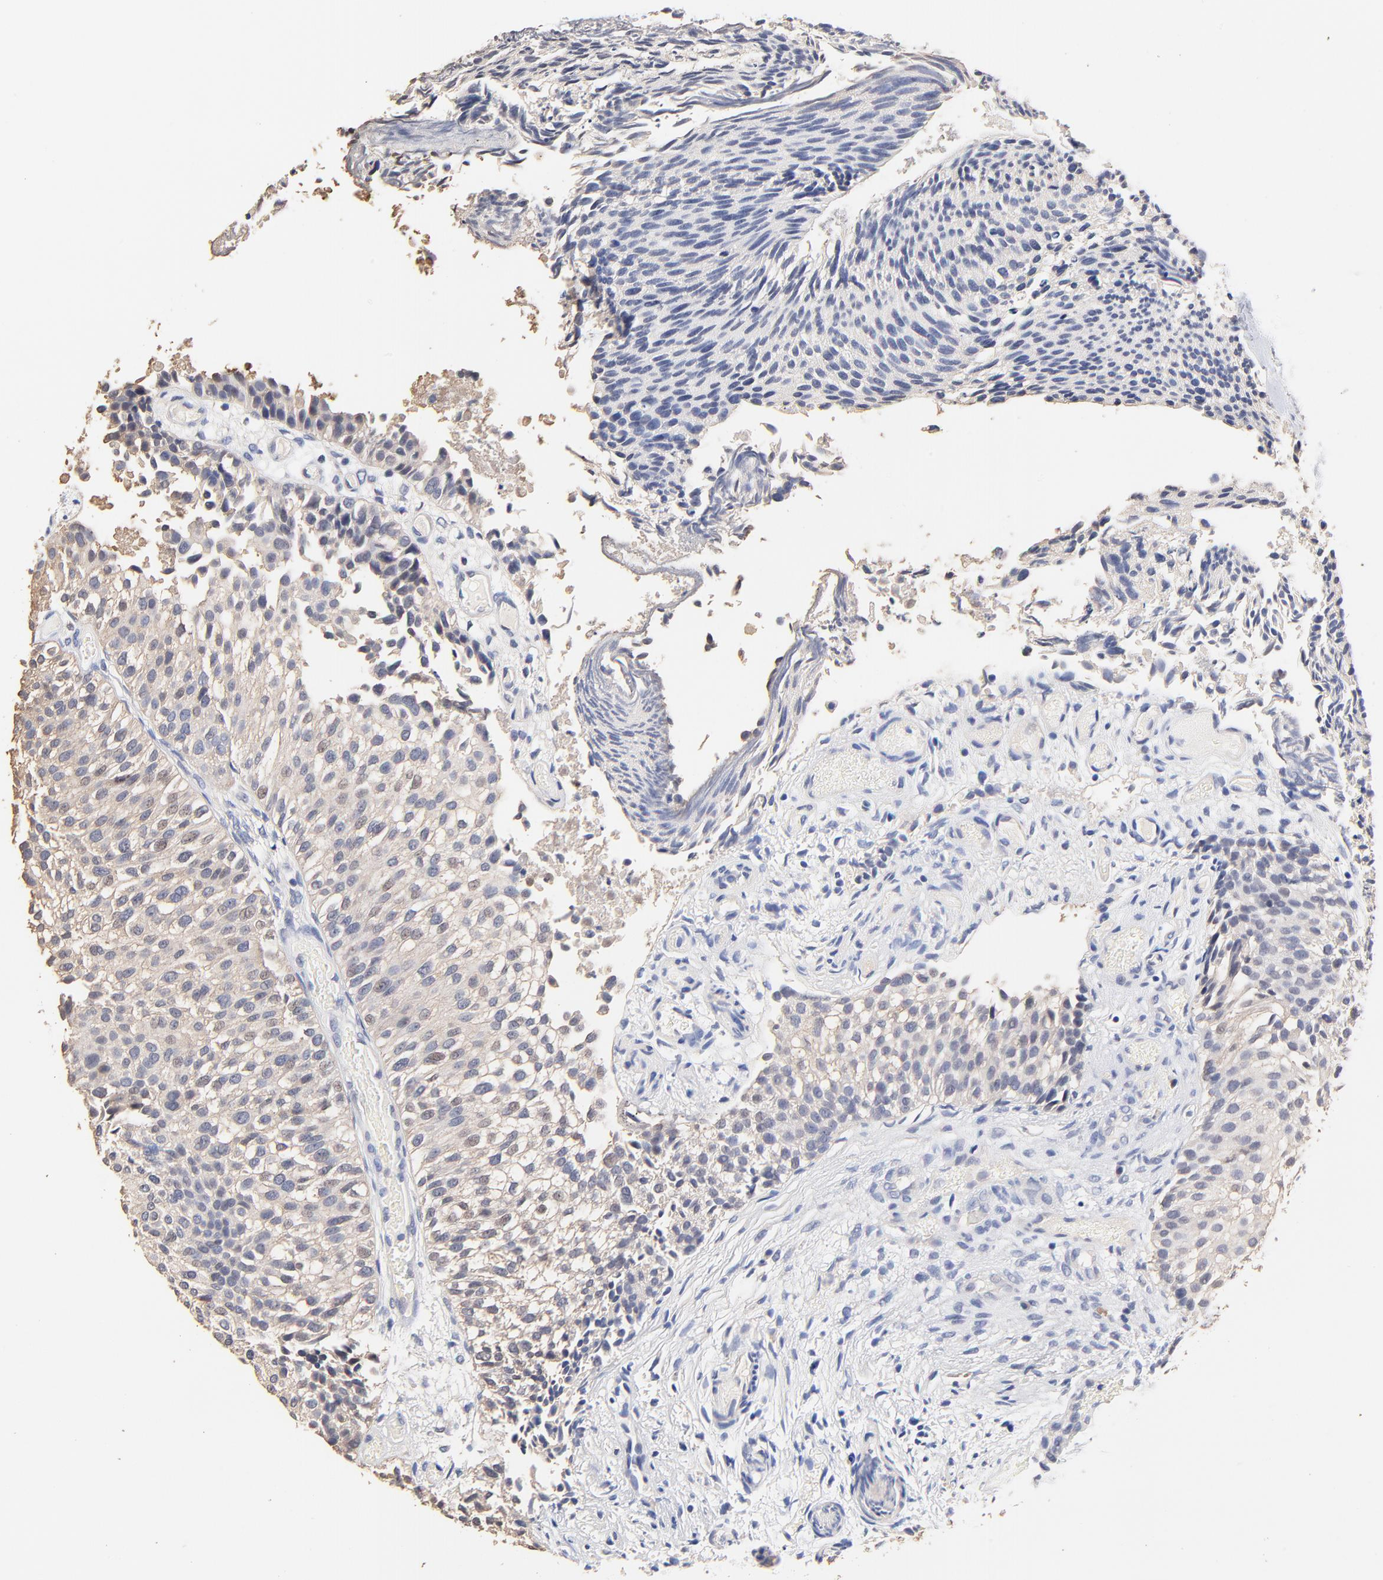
{"staining": {"intensity": "weak", "quantity": "<25%", "location": "cytoplasmic/membranous,nuclear"}, "tissue": "urothelial cancer", "cell_type": "Tumor cells", "image_type": "cancer", "snomed": [{"axis": "morphology", "description": "Urothelial carcinoma, Low grade"}, {"axis": "topography", "description": "Urinary bladder"}], "caption": "IHC histopathology image of neoplastic tissue: human low-grade urothelial carcinoma stained with DAB shows no significant protein staining in tumor cells.", "gene": "TWNK", "patient": {"sex": "male", "age": 84}}